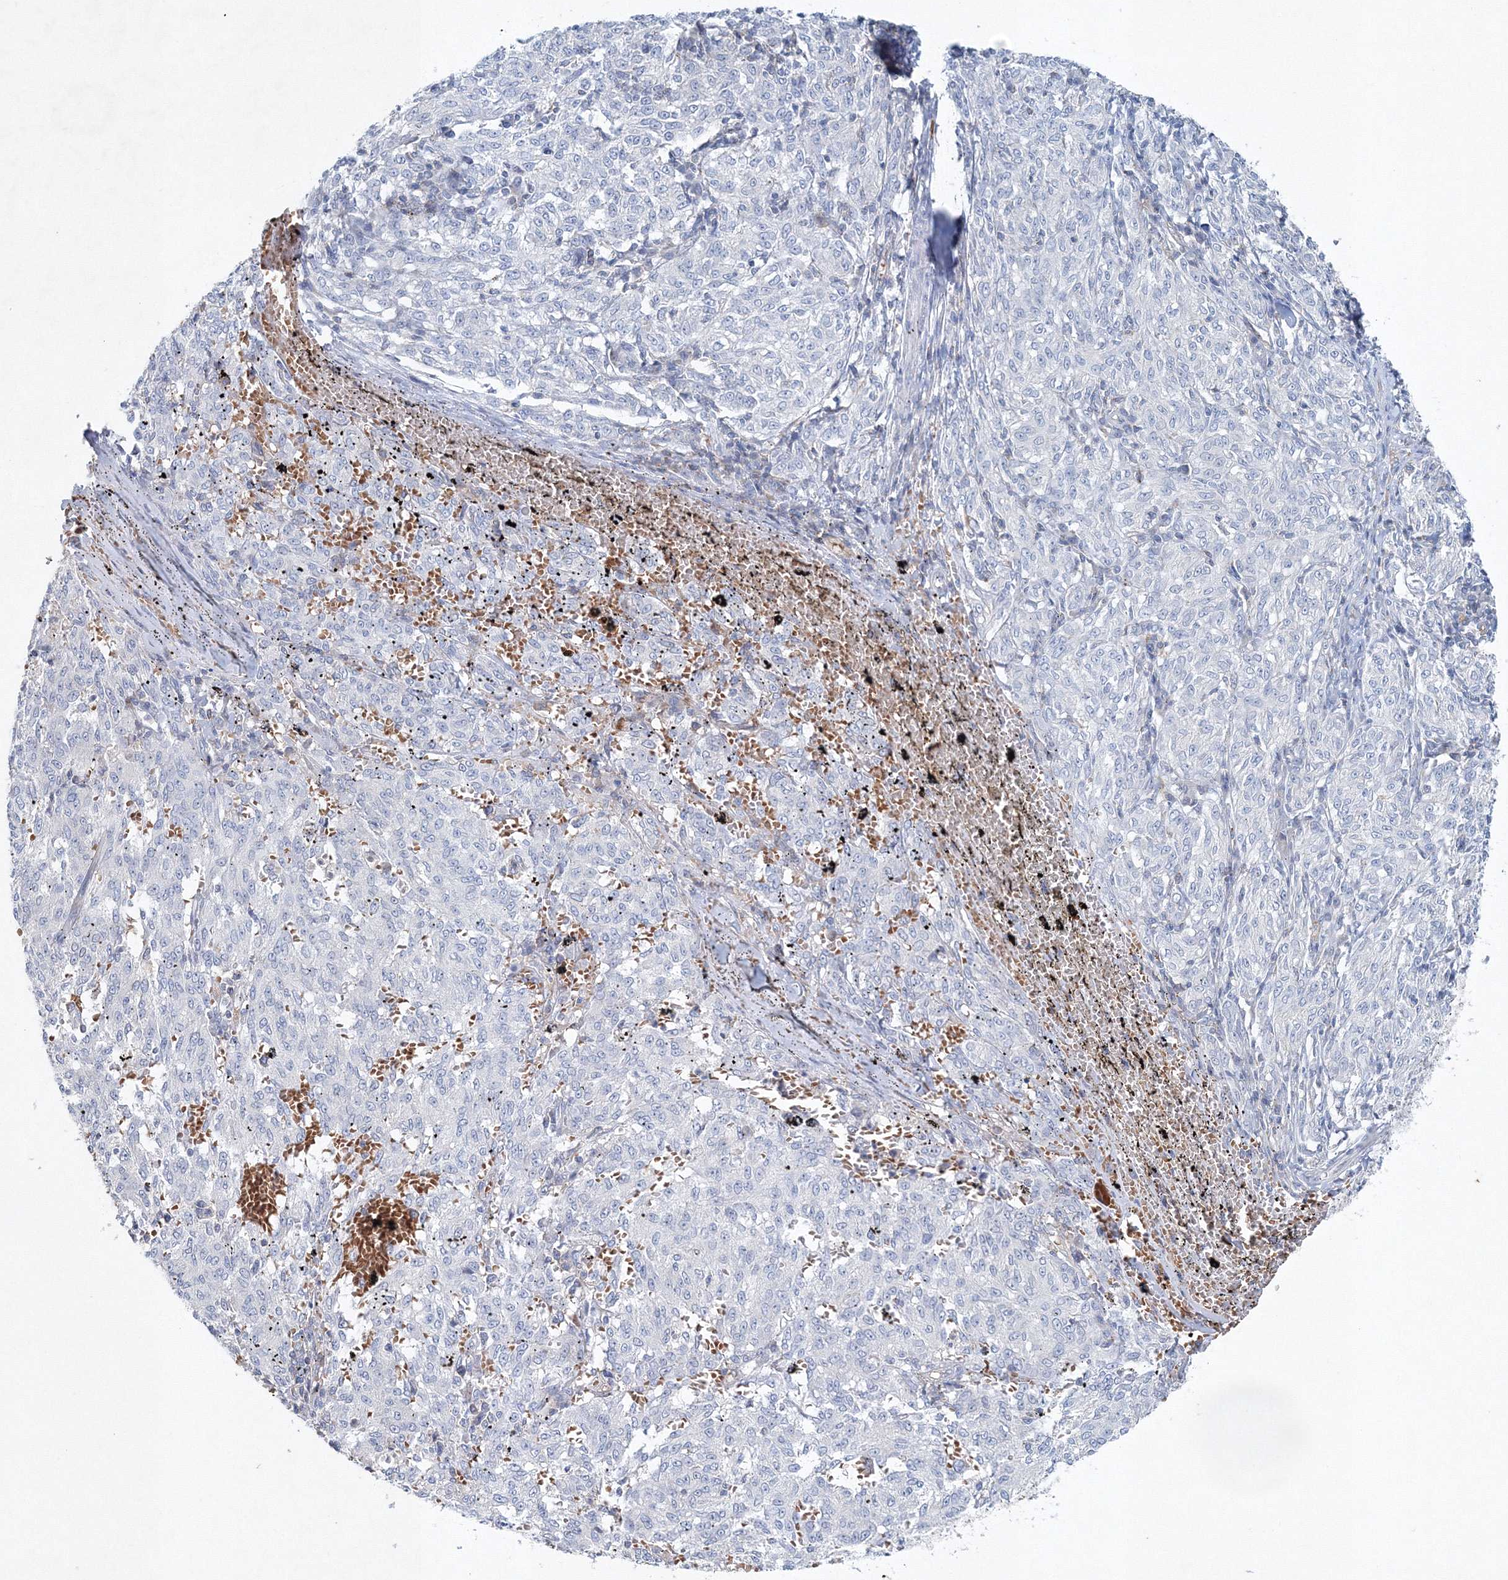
{"staining": {"intensity": "negative", "quantity": "none", "location": "none"}, "tissue": "melanoma", "cell_type": "Tumor cells", "image_type": "cancer", "snomed": [{"axis": "morphology", "description": "Malignant melanoma, NOS"}, {"axis": "topography", "description": "Skin"}], "caption": "Human malignant melanoma stained for a protein using immunohistochemistry exhibits no positivity in tumor cells.", "gene": "SH3BP5", "patient": {"sex": "female", "age": 72}}